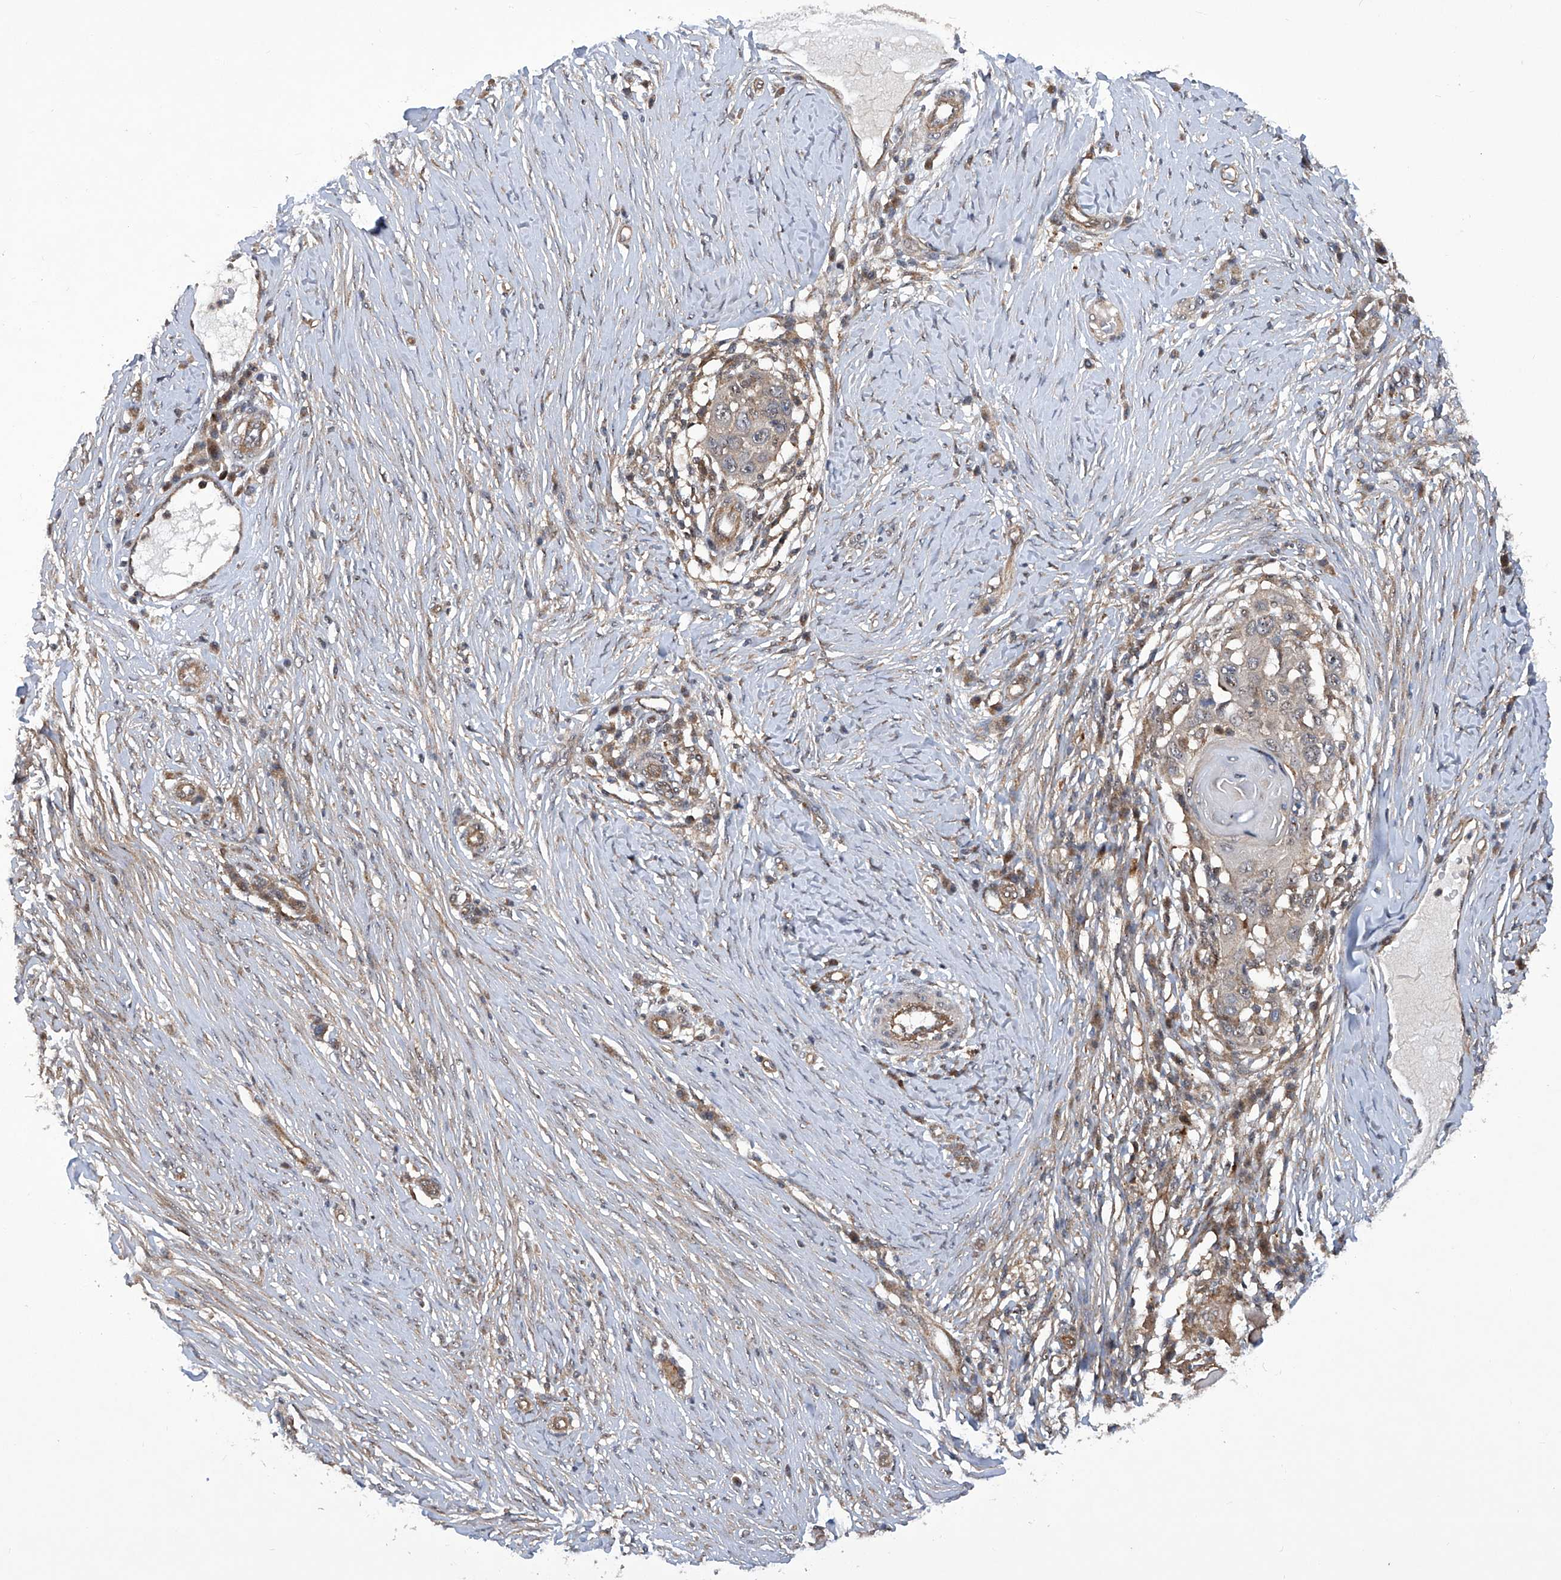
{"staining": {"intensity": "negative", "quantity": "none", "location": "none"}, "tissue": "skin cancer", "cell_type": "Tumor cells", "image_type": "cancer", "snomed": [{"axis": "morphology", "description": "Squamous cell carcinoma, NOS"}, {"axis": "topography", "description": "Skin"}], "caption": "Immunohistochemical staining of squamous cell carcinoma (skin) reveals no significant positivity in tumor cells.", "gene": "CISH", "patient": {"sex": "female", "age": 44}}